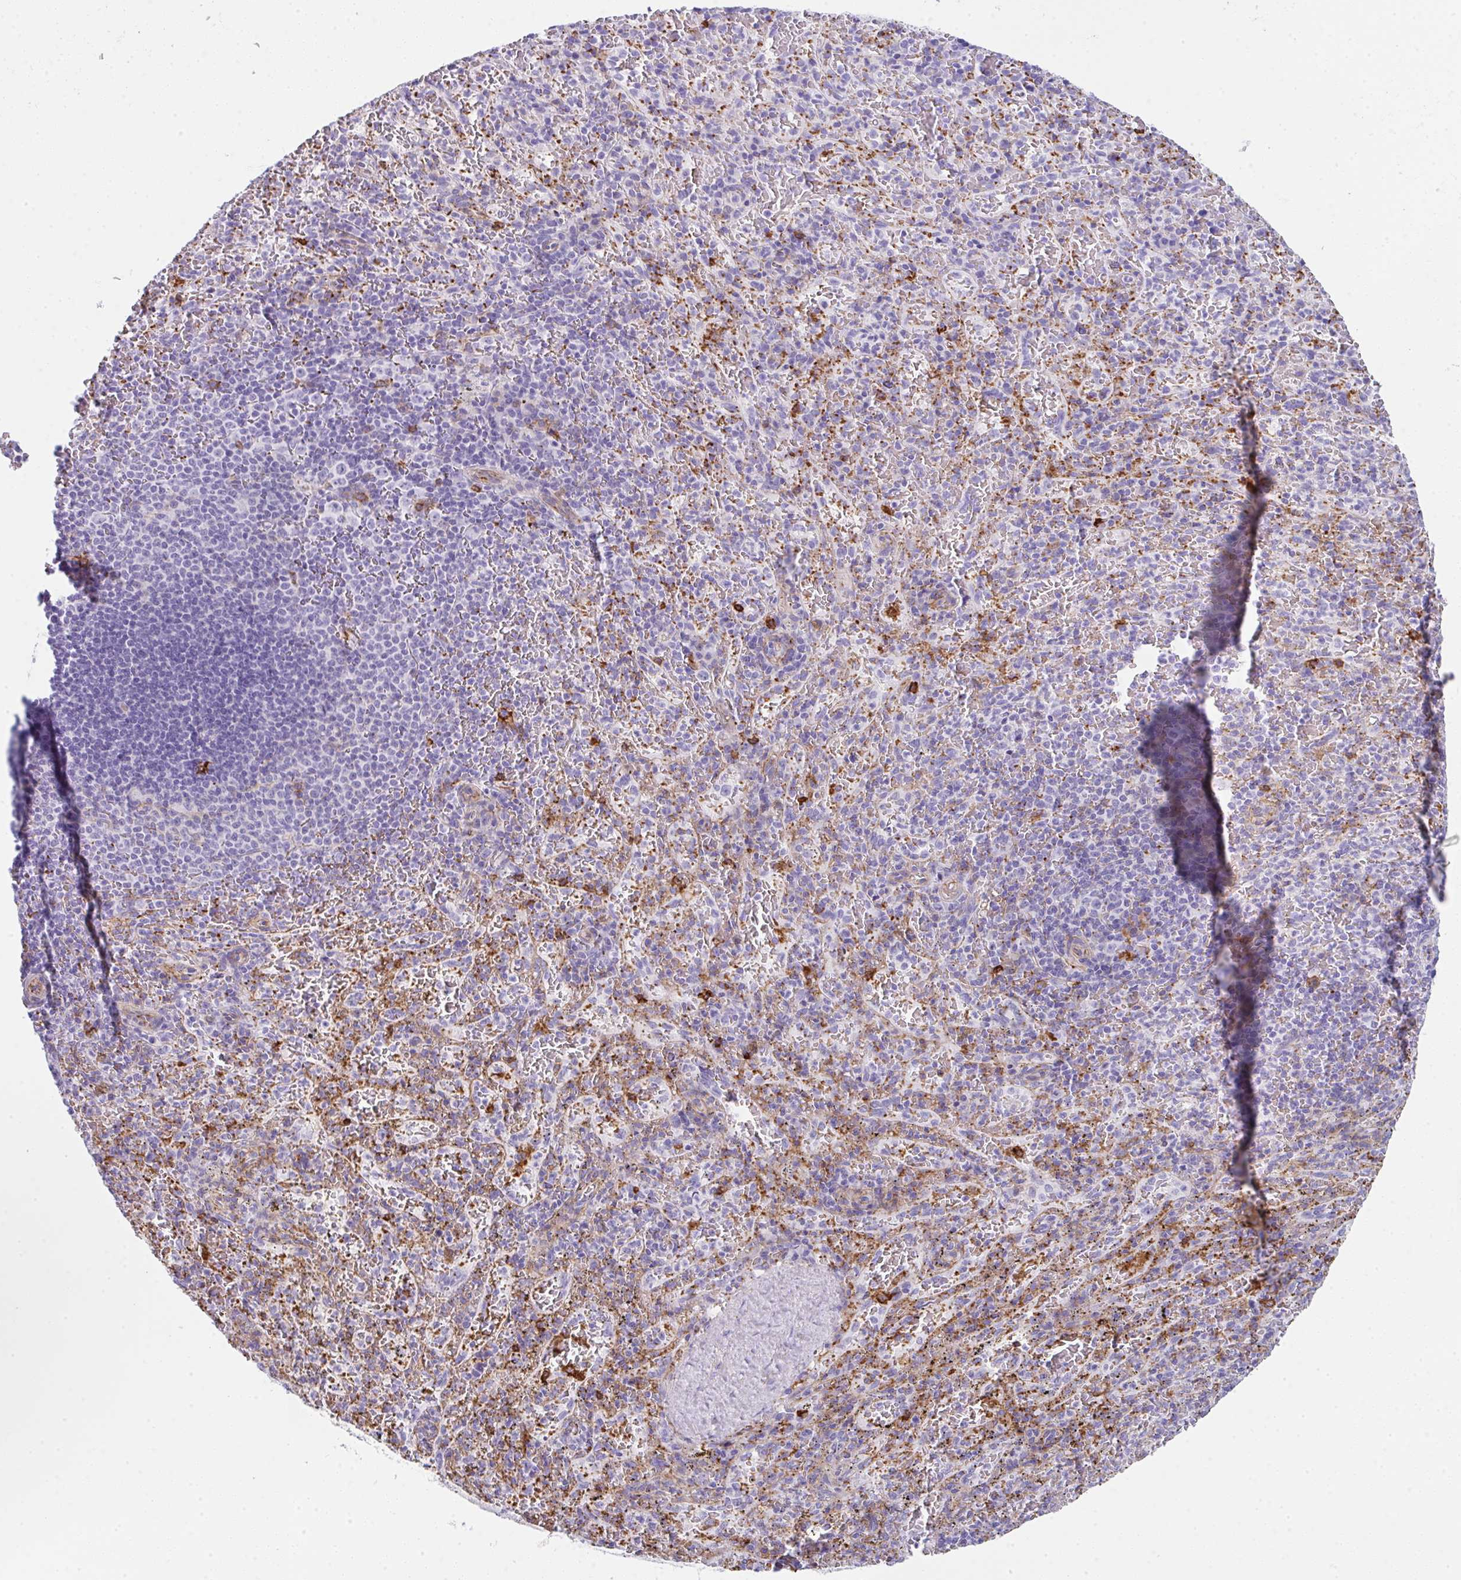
{"staining": {"intensity": "moderate", "quantity": "<25%", "location": "cytoplasmic/membranous"}, "tissue": "spleen", "cell_type": "Cells in red pulp", "image_type": "normal", "snomed": [{"axis": "morphology", "description": "Normal tissue, NOS"}, {"axis": "topography", "description": "Spleen"}], "caption": "Immunohistochemistry image of normal spleen: spleen stained using immunohistochemistry (IHC) demonstrates low levels of moderate protein expression localized specifically in the cytoplasmic/membranous of cells in red pulp, appearing as a cytoplasmic/membranous brown color.", "gene": "DBN1", "patient": {"sex": "male", "age": 57}}